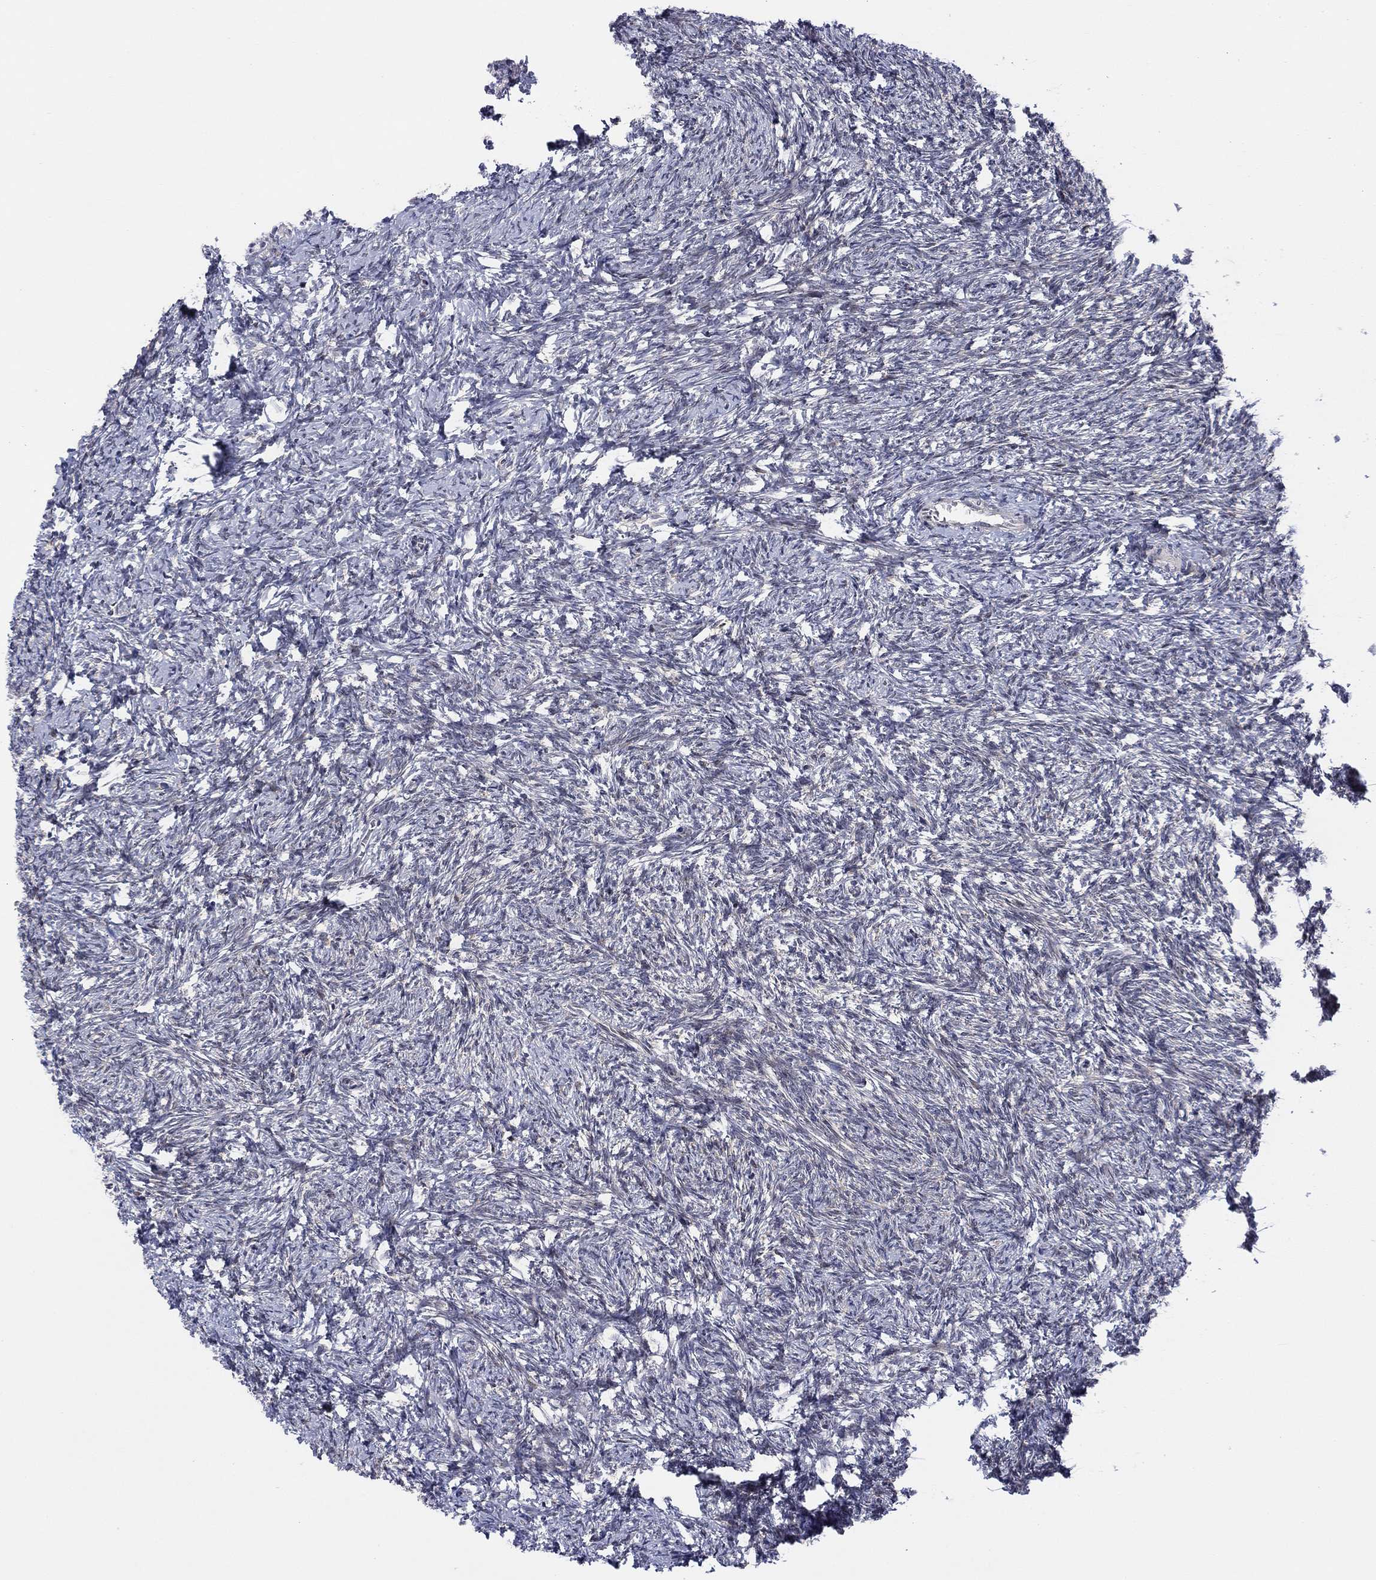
{"staining": {"intensity": "negative", "quantity": "none", "location": "none"}, "tissue": "ovary", "cell_type": "Follicle cells", "image_type": "normal", "snomed": [{"axis": "morphology", "description": "Normal tissue, NOS"}, {"axis": "topography", "description": "Ovary"}], "caption": "DAB (3,3'-diaminobenzidine) immunohistochemical staining of normal human ovary shows no significant expression in follicle cells.", "gene": "TTC21B", "patient": {"sex": "female", "age": 39}}